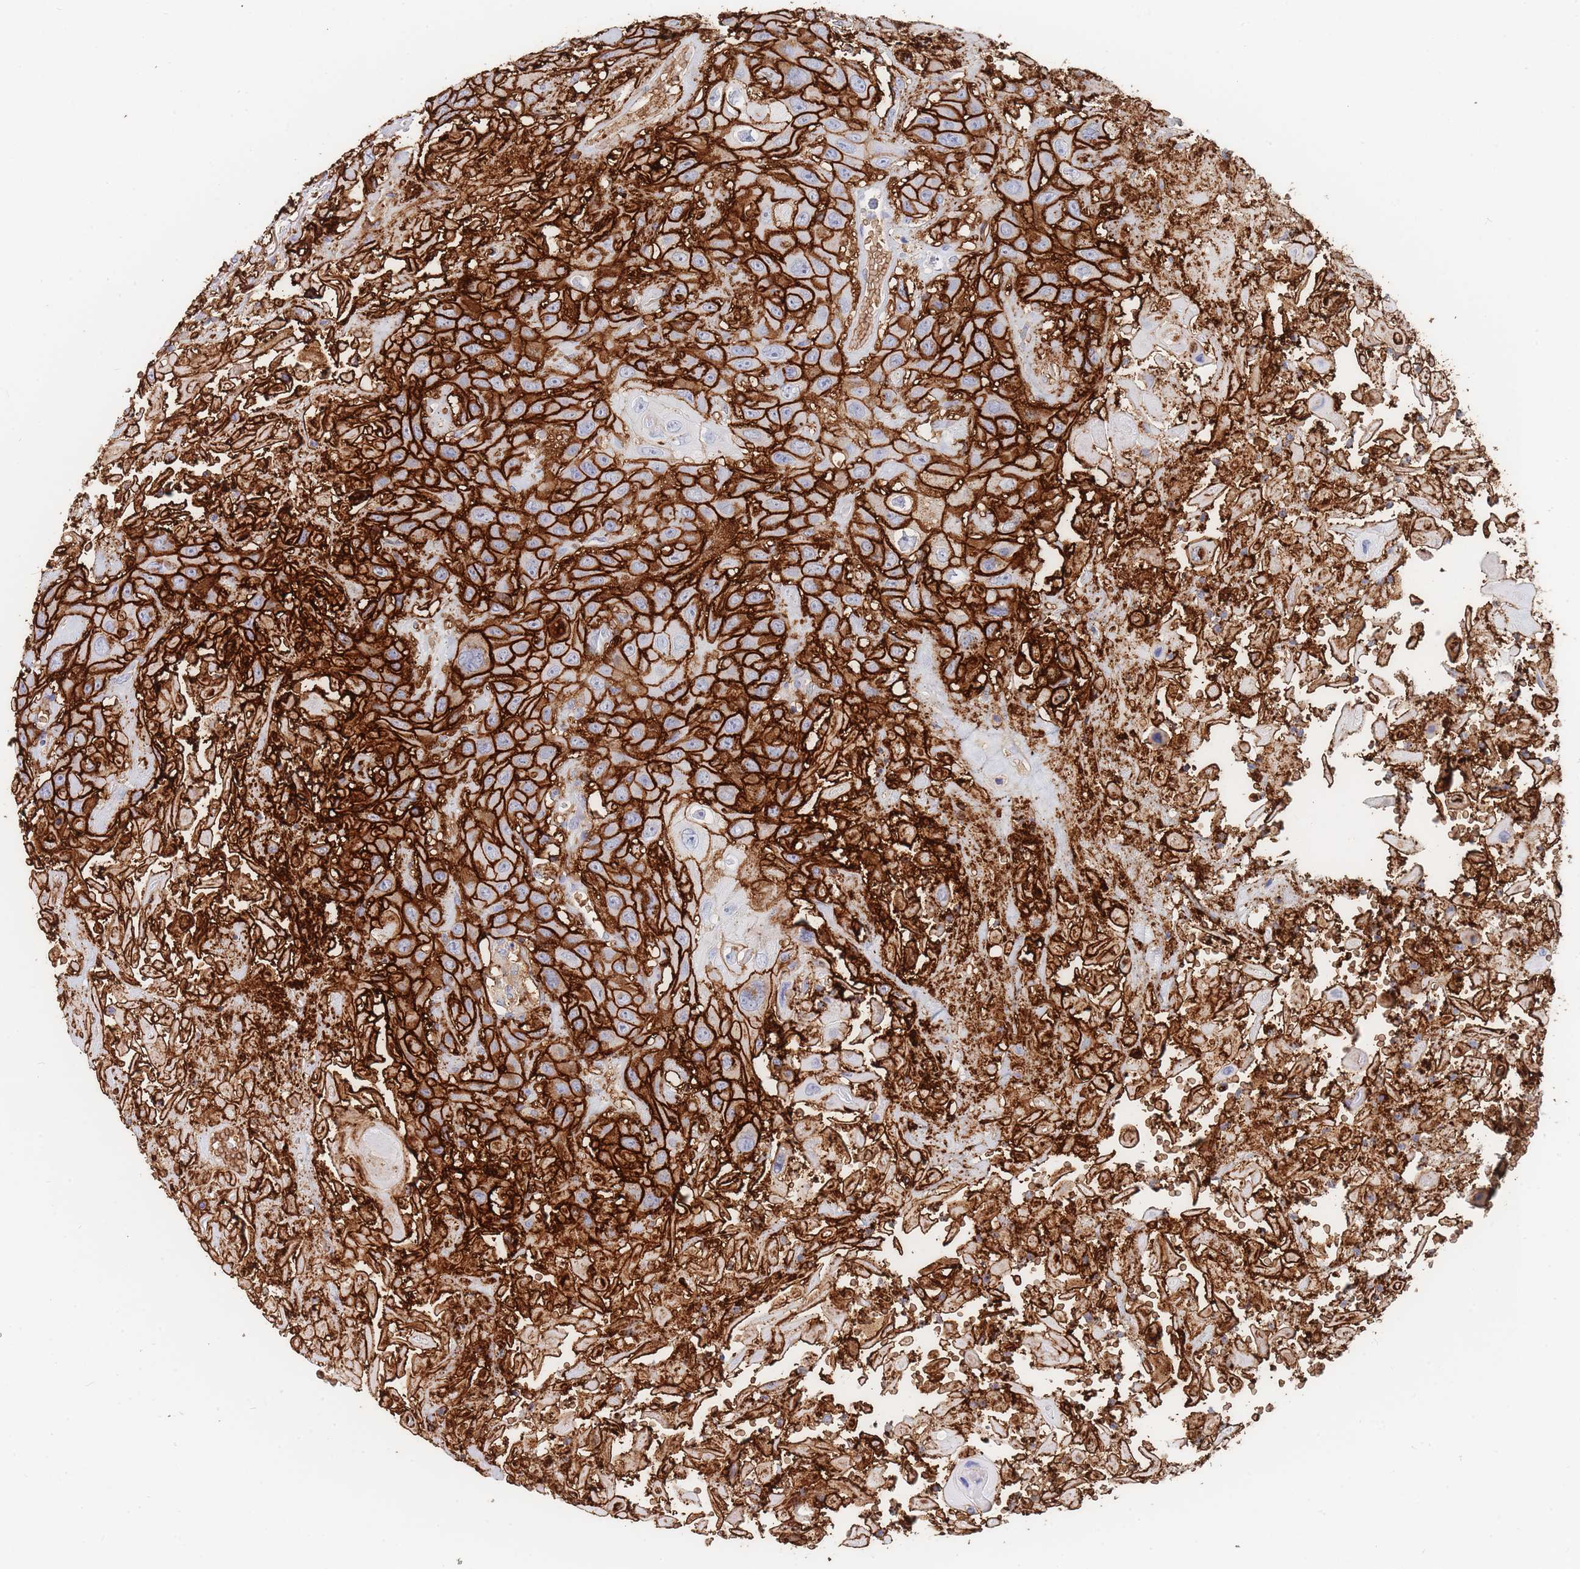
{"staining": {"intensity": "strong", "quantity": ">75%", "location": "cytoplasmic/membranous"}, "tissue": "head and neck cancer", "cell_type": "Tumor cells", "image_type": "cancer", "snomed": [{"axis": "morphology", "description": "Squamous cell carcinoma, NOS"}, {"axis": "topography", "description": "Head-Neck"}], "caption": "Tumor cells exhibit high levels of strong cytoplasmic/membranous expression in approximately >75% of cells in human squamous cell carcinoma (head and neck).", "gene": "SLC2A1", "patient": {"sex": "male", "age": 81}}